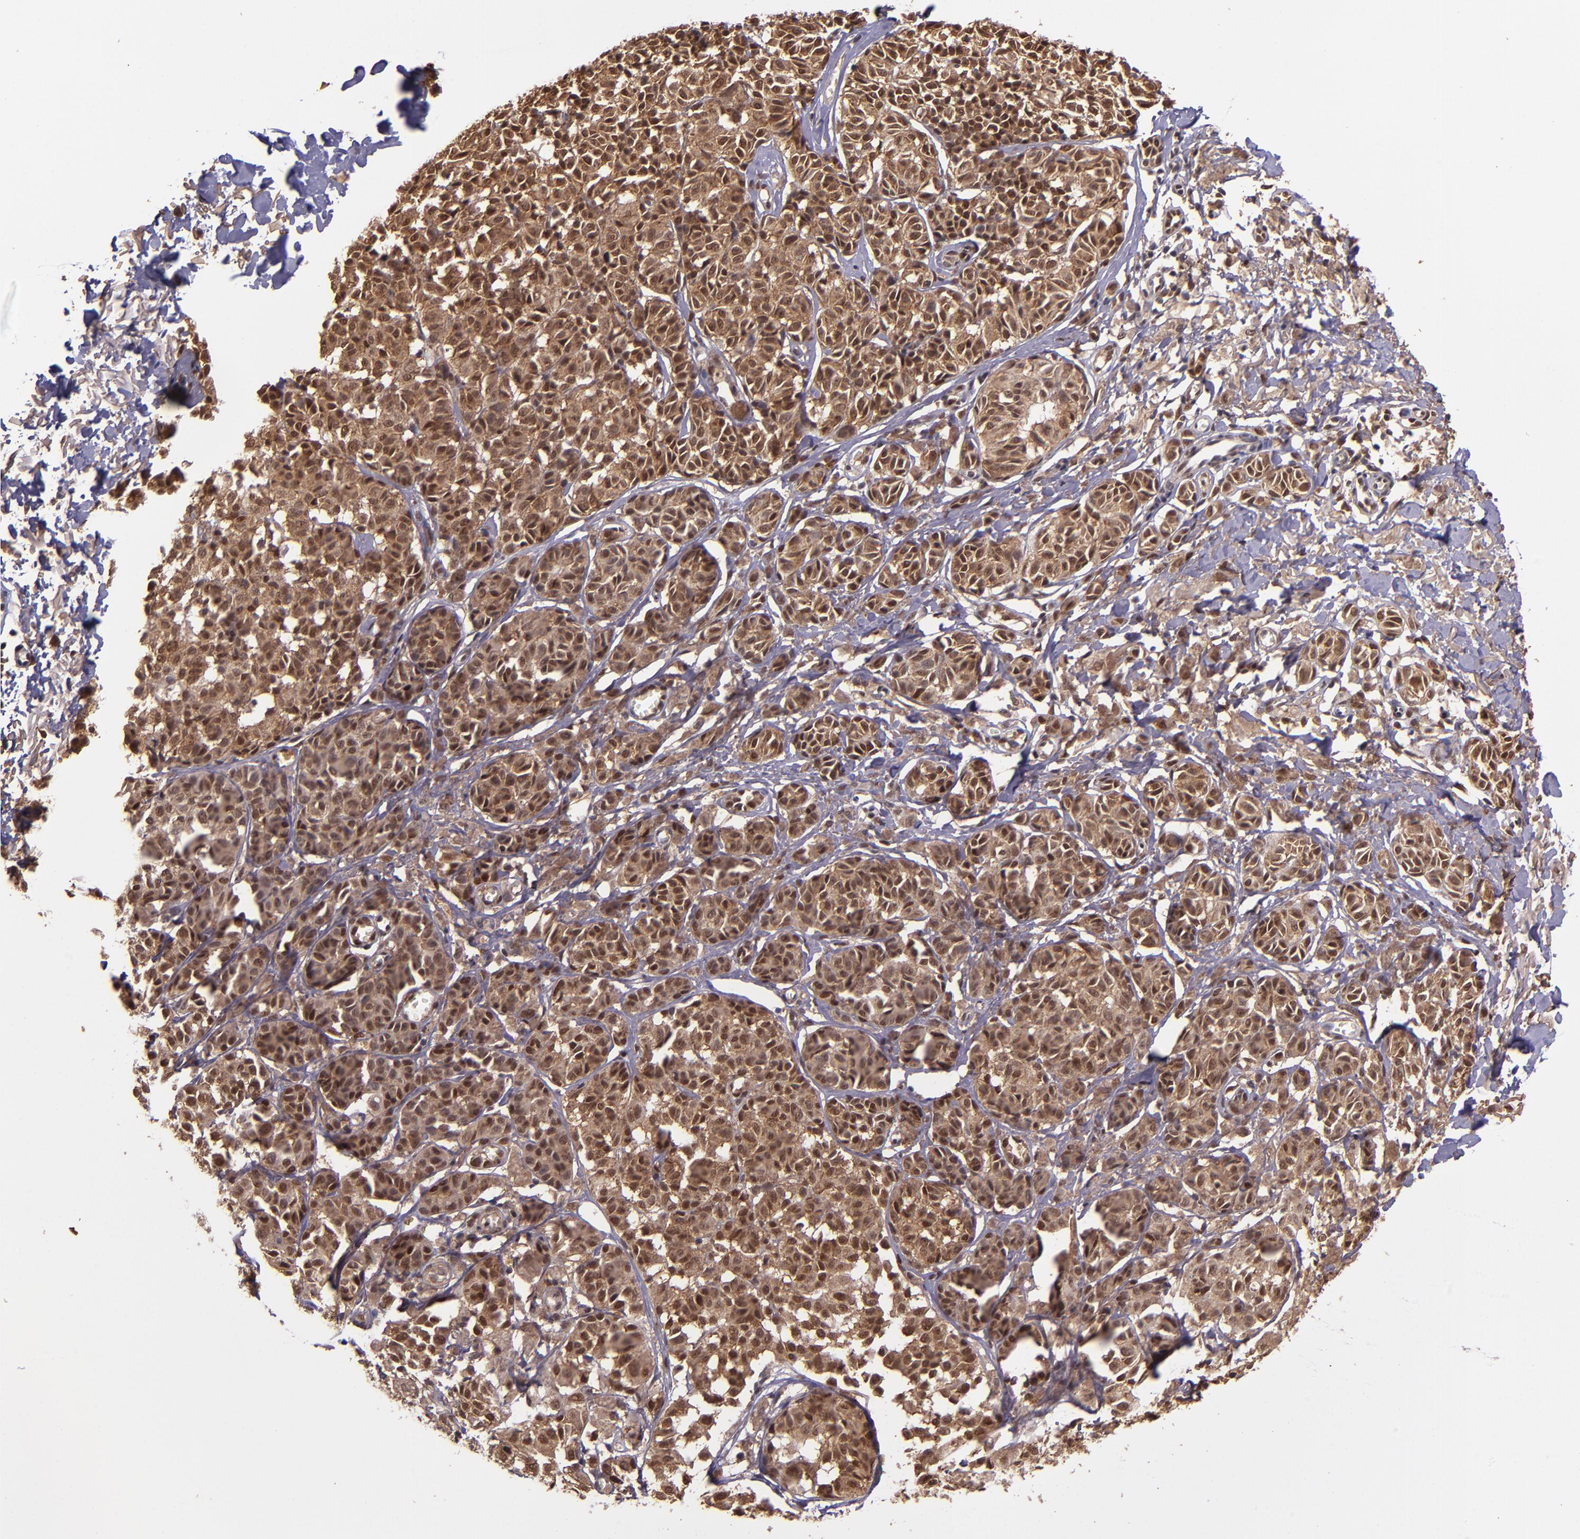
{"staining": {"intensity": "strong", "quantity": ">75%", "location": "cytoplasmic/membranous,nuclear"}, "tissue": "melanoma", "cell_type": "Tumor cells", "image_type": "cancer", "snomed": [{"axis": "morphology", "description": "Malignant melanoma, NOS"}, {"axis": "topography", "description": "Skin"}], "caption": "Melanoma stained with a brown dye exhibits strong cytoplasmic/membranous and nuclear positive positivity in about >75% of tumor cells.", "gene": "STAT6", "patient": {"sex": "male", "age": 76}}